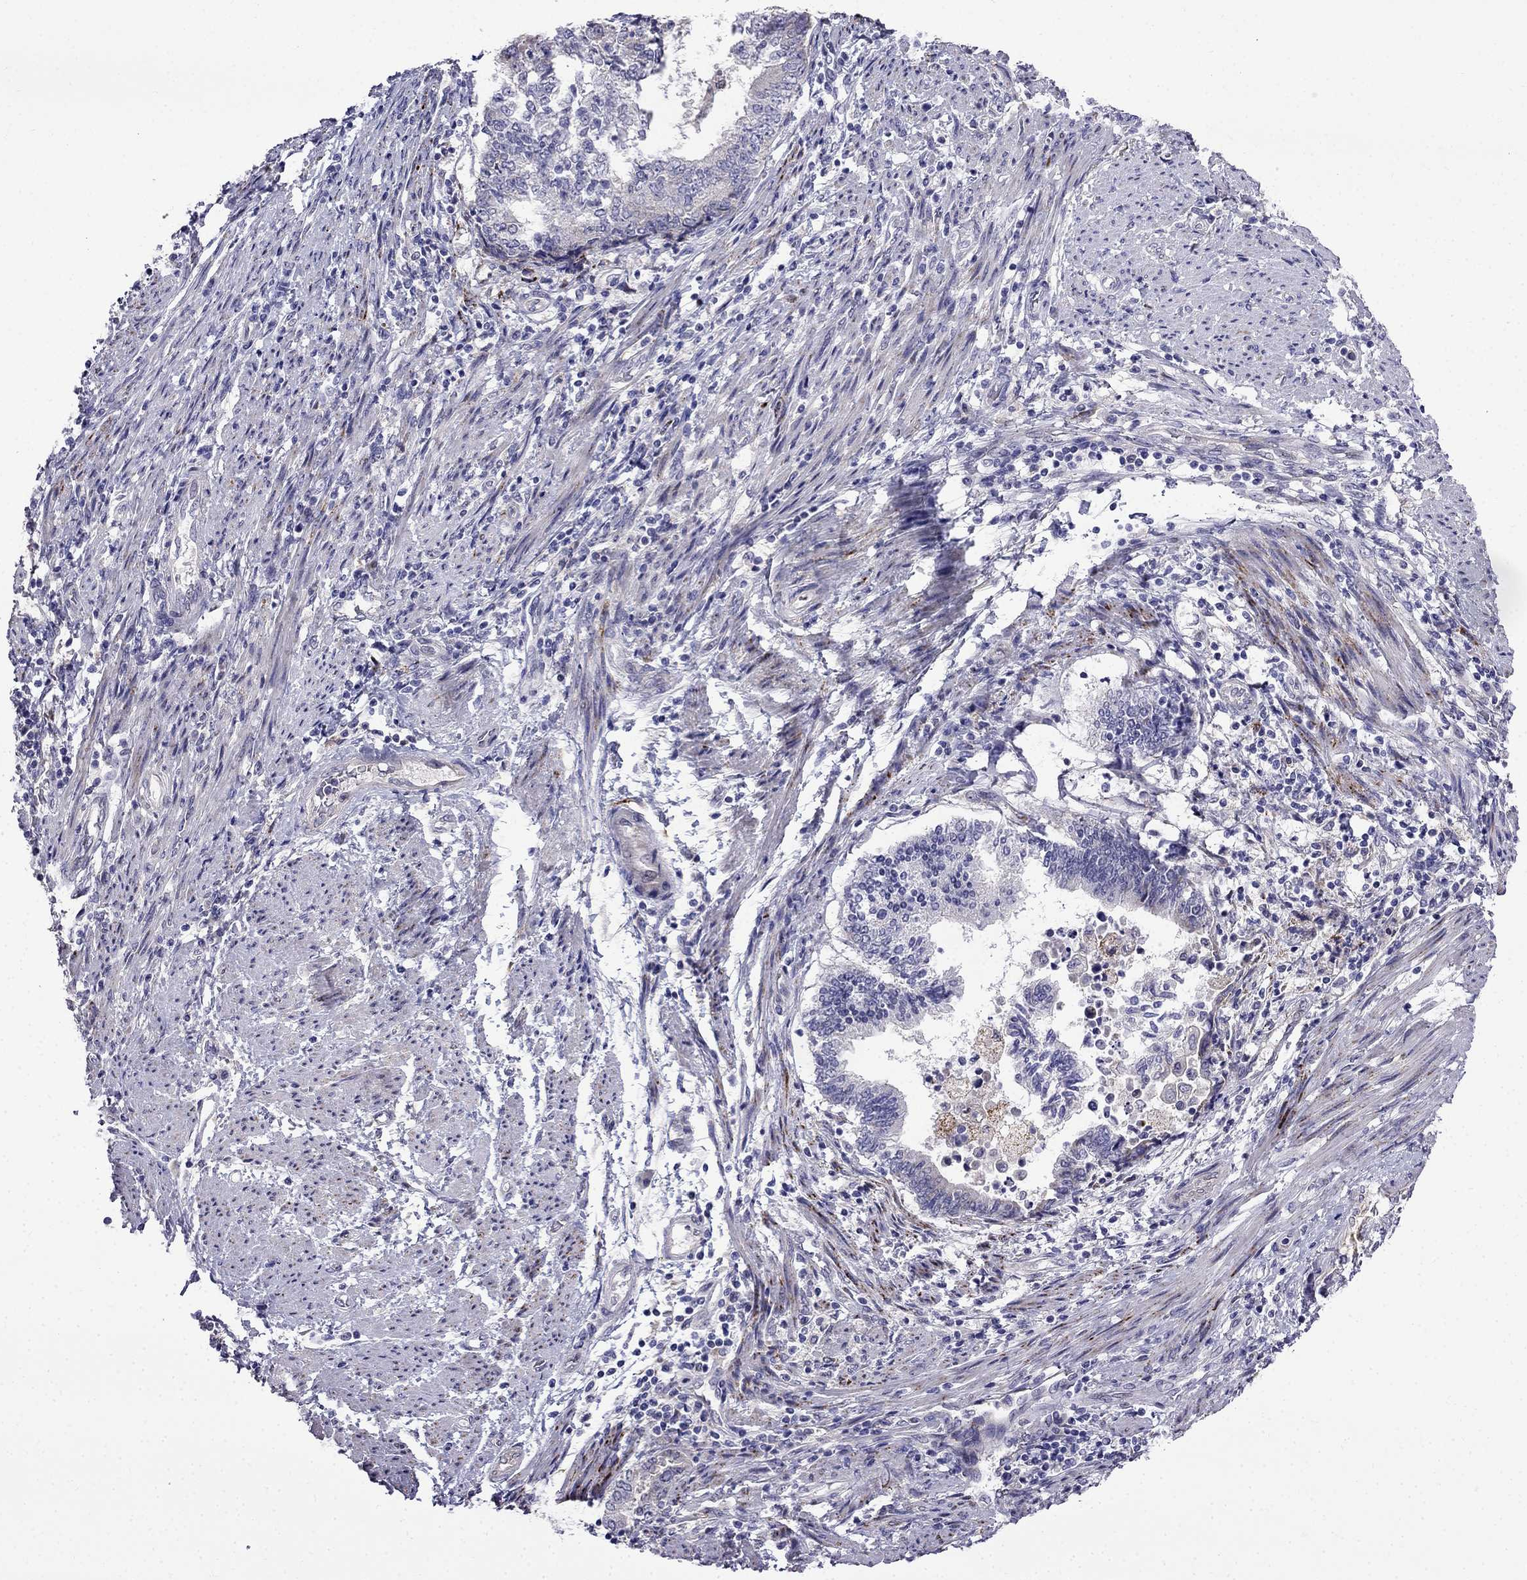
{"staining": {"intensity": "negative", "quantity": "none", "location": "none"}, "tissue": "endometrial cancer", "cell_type": "Tumor cells", "image_type": "cancer", "snomed": [{"axis": "morphology", "description": "Adenocarcinoma, NOS"}, {"axis": "topography", "description": "Endometrium"}], "caption": "Endometrial cancer (adenocarcinoma) was stained to show a protein in brown. There is no significant expression in tumor cells. The staining was performed using DAB (3,3'-diaminobenzidine) to visualize the protein expression in brown, while the nuclei were stained in blue with hematoxylin (Magnification: 20x).", "gene": "PI16", "patient": {"sex": "female", "age": 65}}